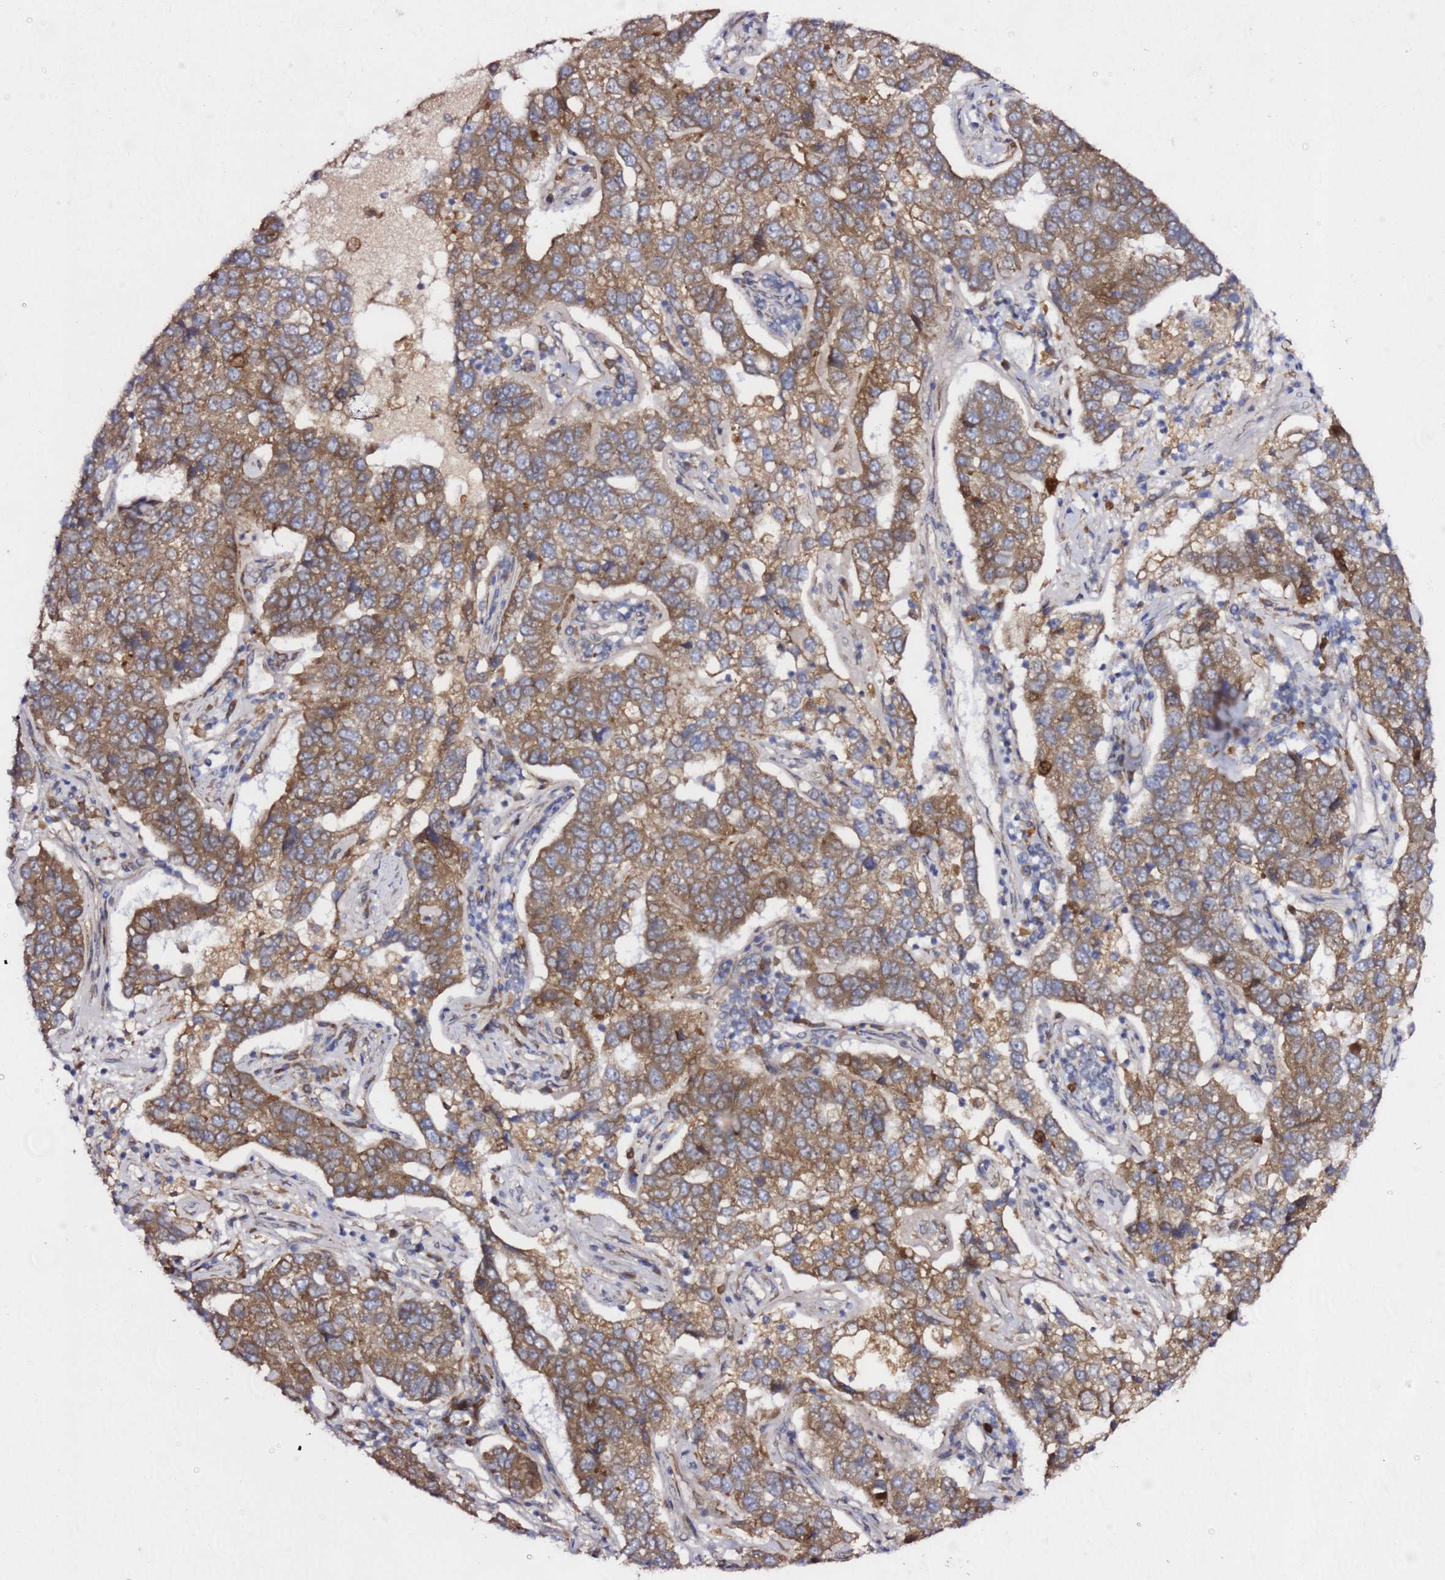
{"staining": {"intensity": "moderate", "quantity": ">75%", "location": "cytoplasmic/membranous"}, "tissue": "pancreatic cancer", "cell_type": "Tumor cells", "image_type": "cancer", "snomed": [{"axis": "morphology", "description": "Adenocarcinoma, NOS"}, {"axis": "topography", "description": "Pancreas"}], "caption": "The histopathology image displays immunohistochemical staining of pancreatic cancer. There is moderate cytoplasmic/membranous staining is present in approximately >75% of tumor cells. (brown staining indicates protein expression, while blue staining denotes nuclei).", "gene": "PRKAB2", "patient": {"sex": "female", "age": 61}}